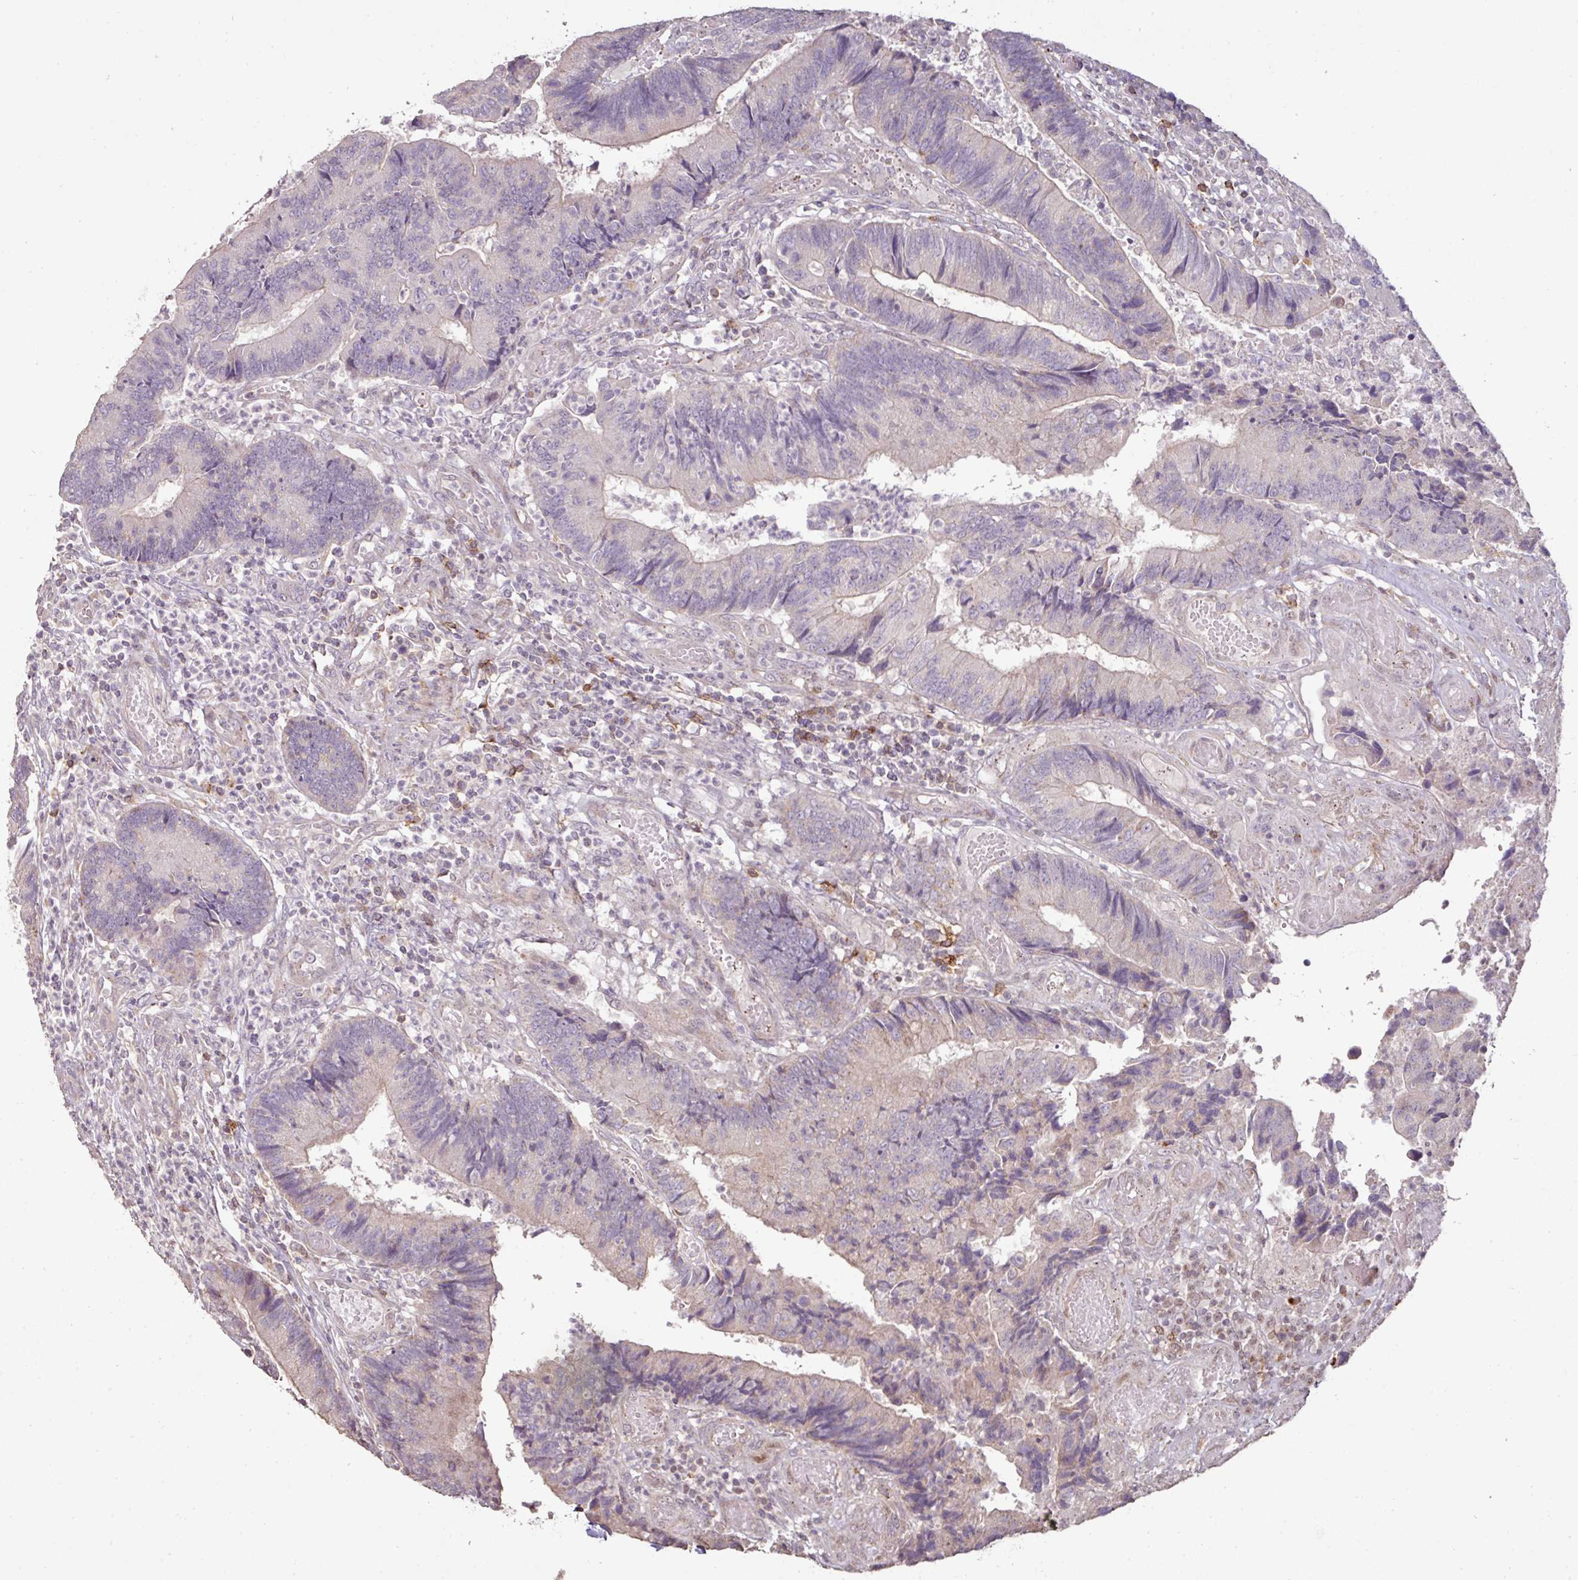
{"staining": {"intensity": "weak", "quantity": "<25%", "location": "cytoplasmic/membranous"}, "tissue": "colorectal cancer", "cell_type": "Tumor cells", "image_type": "cancer", "snomed": [{"axis": "morphology", "description": "Adenocarcinoma, NOS"}, {"axis": "topography", "description": "Colon"}], "caption": "An image of colorectal cancer (adenocarcinoma) stained for a protein displays no brown staining in tumor cells.", "gene": "CXCR5", "patient": {"sex": "female", "age": 67}}